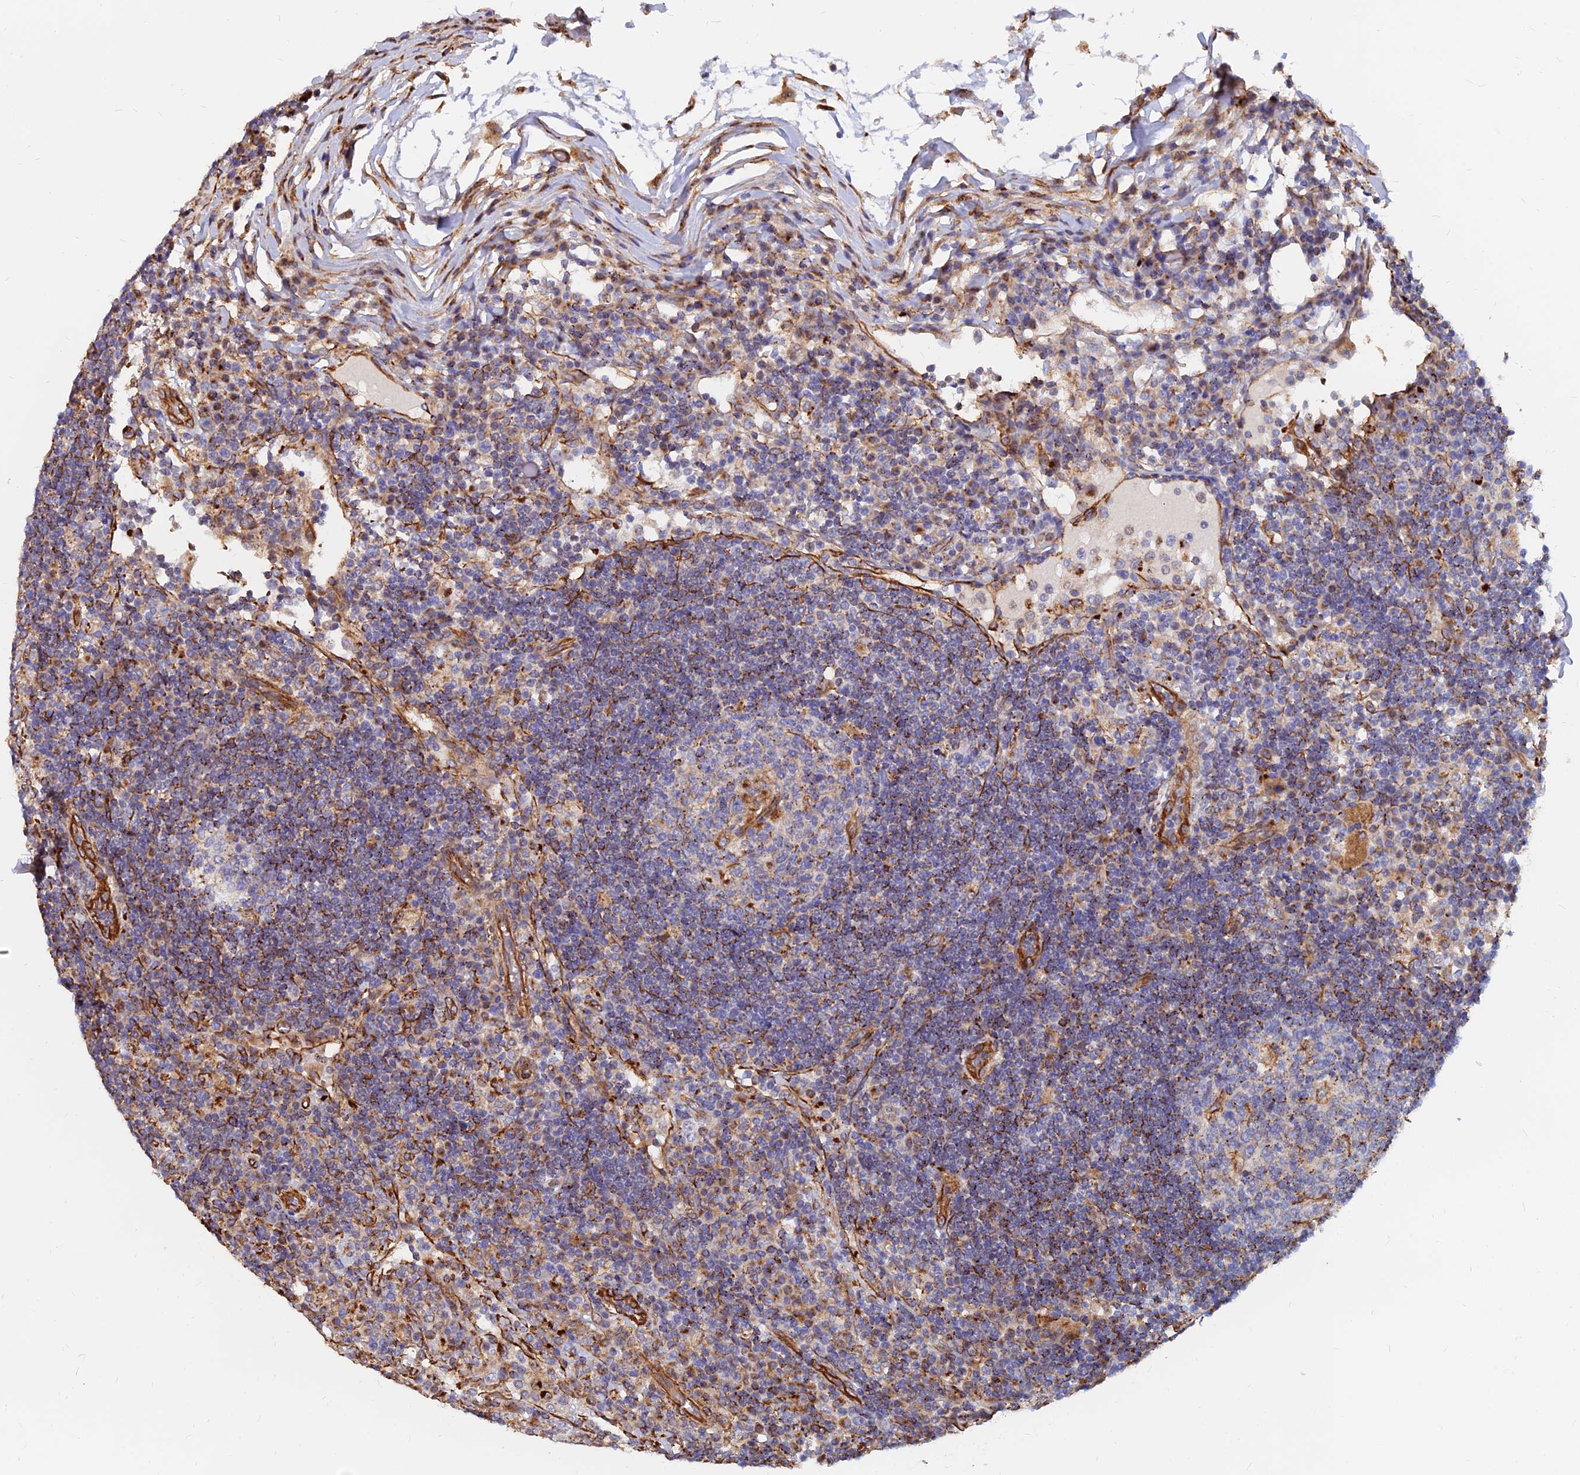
{"staining": {"intensity": "moderate", "quantity": "<25%", "location": "cytoplasmic/membranous"}, "tissue": "lymph node", "cell_type": "Germinal center cells", "image_type": "normal", "snomed": [{"axis": "morphology", "description": "Normal tissue, NOS"}, {"axis": "topography", "description": "Lymph node"}], "caption": "Lymph node stained with a brown dye exhibits moderate cytoplasmic/membranous positive expression in about <25% of germinal center cells.", "gene": "CDK18", "patient": {"sex": "female", "age": 53}}